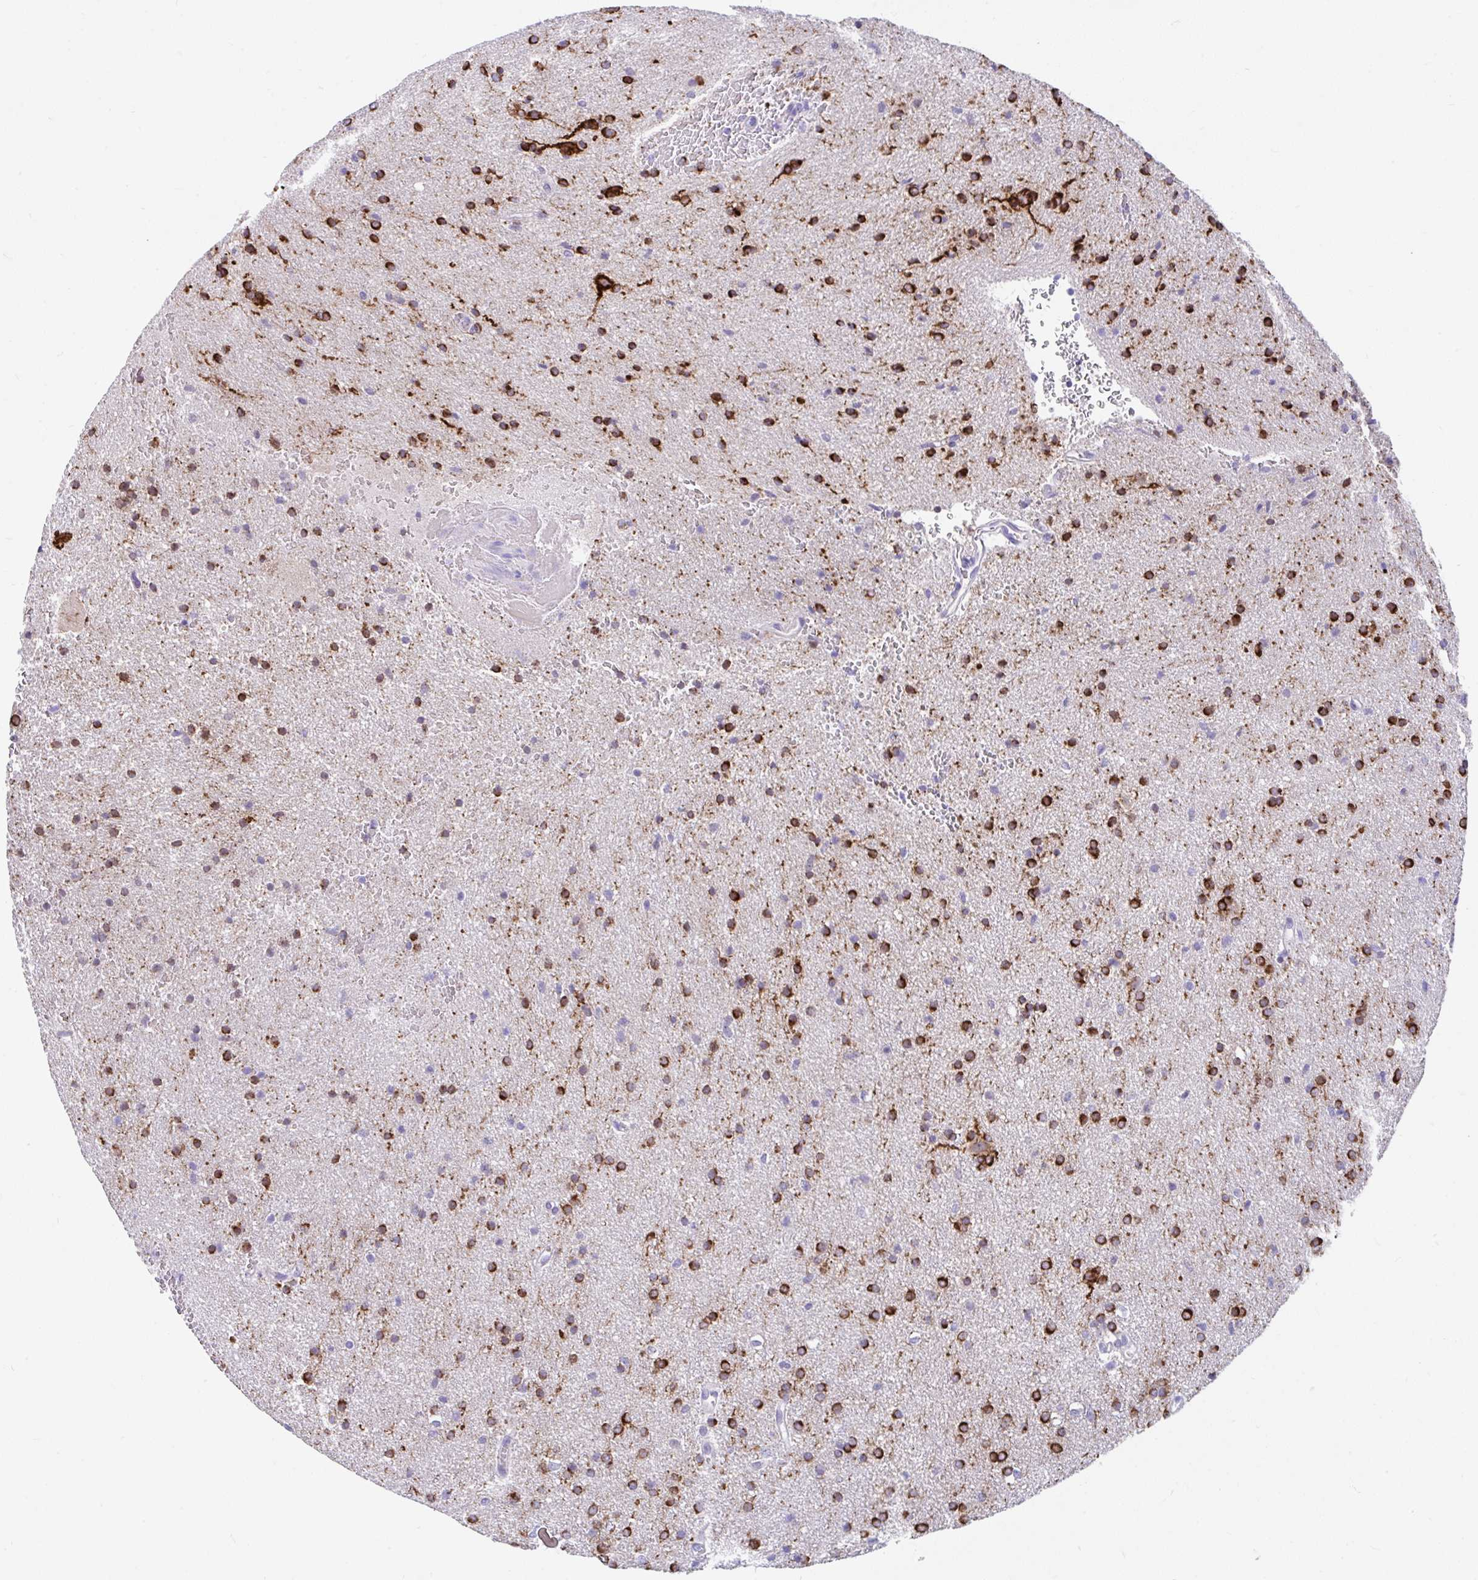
{"staining": {"intensity": "strong", "quantity": "25%-75%", "location": "cytoplasmic/membranous"}, "tissue": "glioma", "cell_type": "Tumor cells", "image_type": "cancer", "snomed": [{"axis": "morphology", "description": "Glioma, malignant, Low grade"}, {"axis": "topography", "description": "Brain"}], "caption": "Low-grade glioma (malignant) stained for a protein (brown) shows strong cytoplasmic/membranous positive positivity in approximately 25%-75% of tumor cells.", "gene": "CCSAP", "patient": {"sex": "female", "age": 34}}